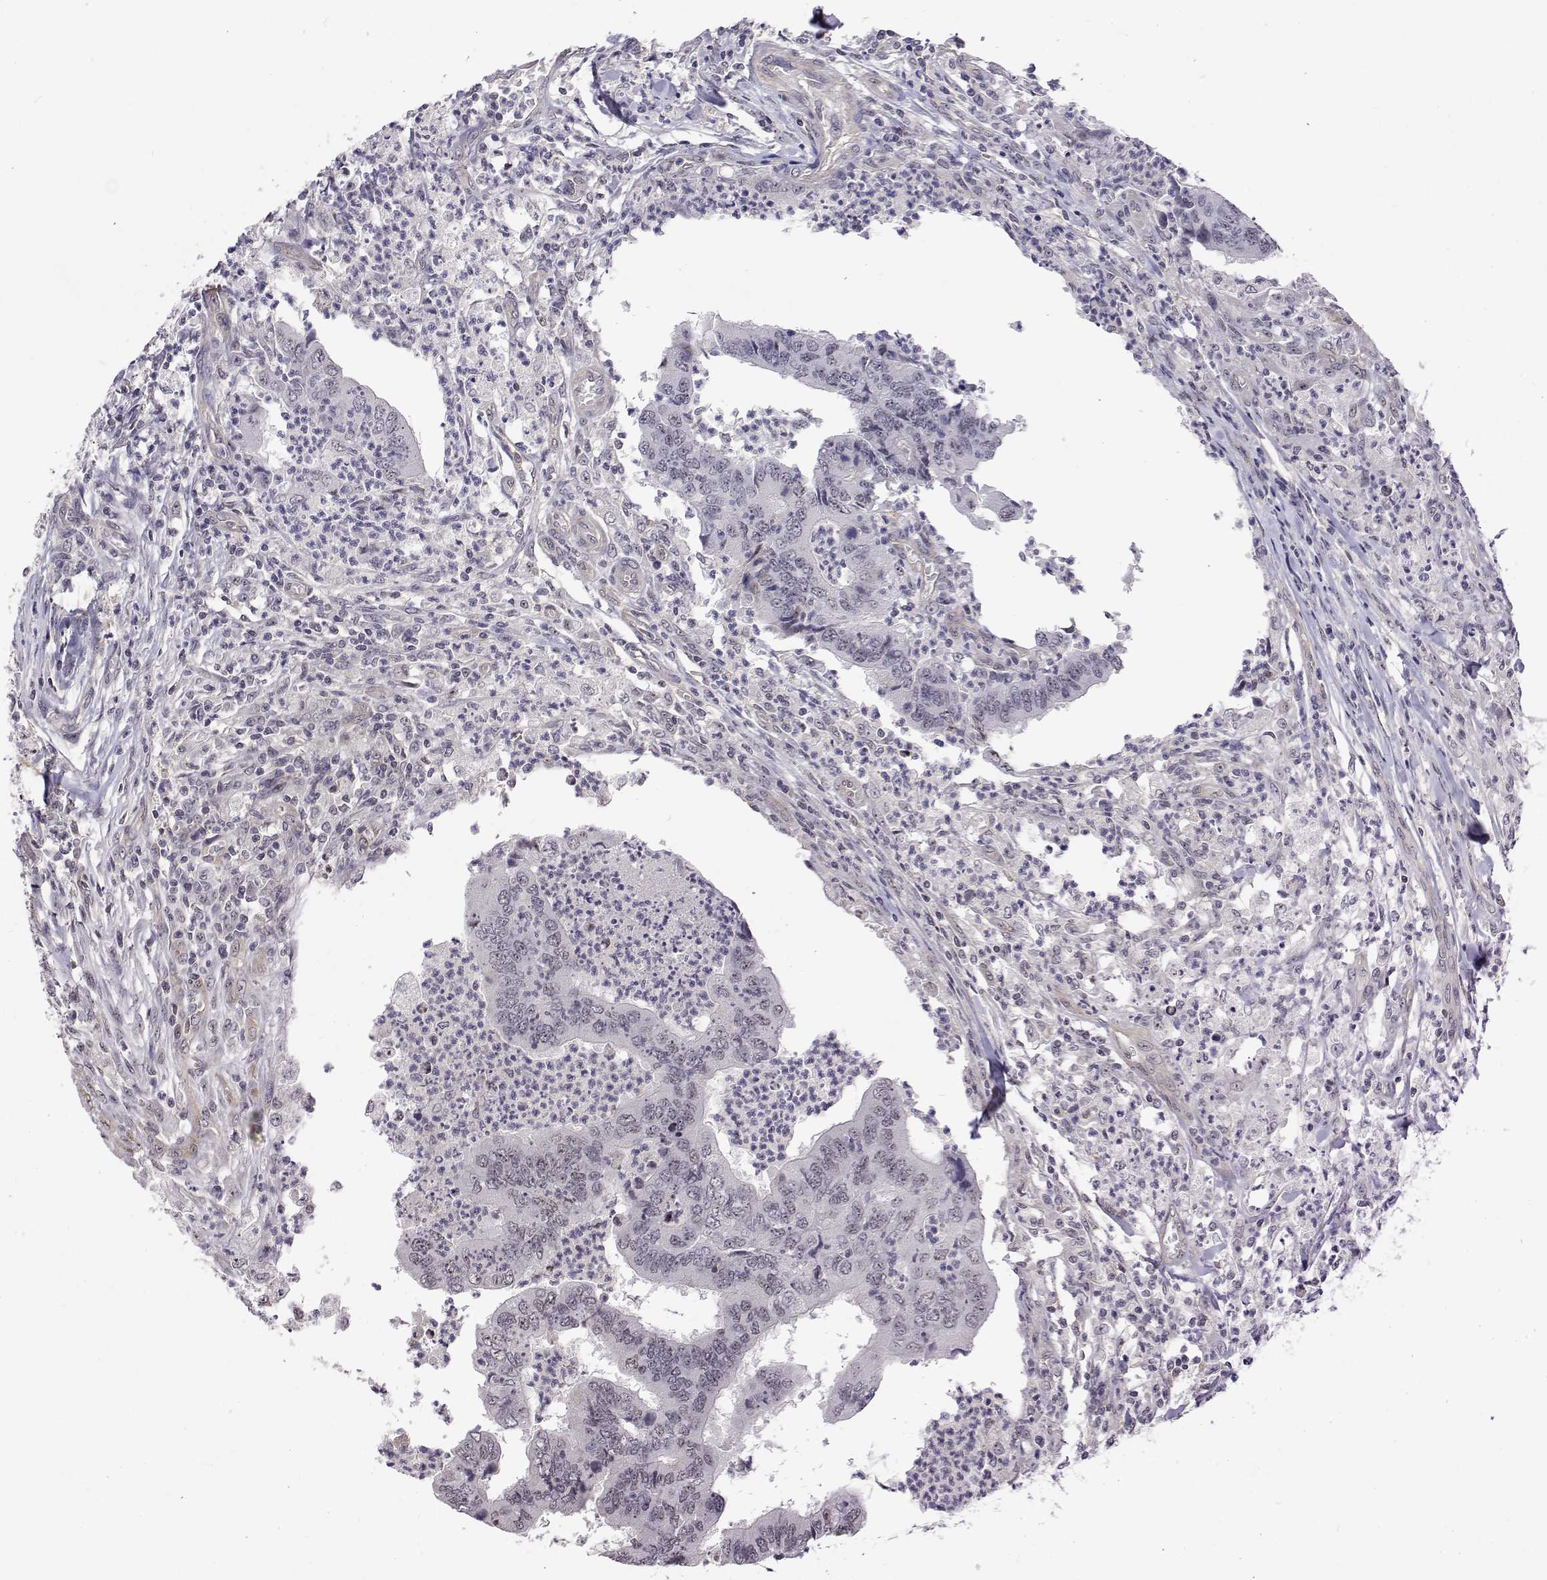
{"staining": {"intensity": "negative", "quantity": "none", "location": "none"}, "tissue": "colorectal cancer", "cell_type": "Tumor cells", "image_type": "cancer", "snomed": [{"axis": "morphology", "description": "Adenocarcinoma, NOS"}, {"axis": "topography", "description": "Colon"}], "caption": "This is an immunohistochemistry (IHC) histopathology image of human colorectal adenocarcinoma. There is no expression in tumor cells.", "gene": "NHP2", "patient": {"sex": "female", "age": 67}}